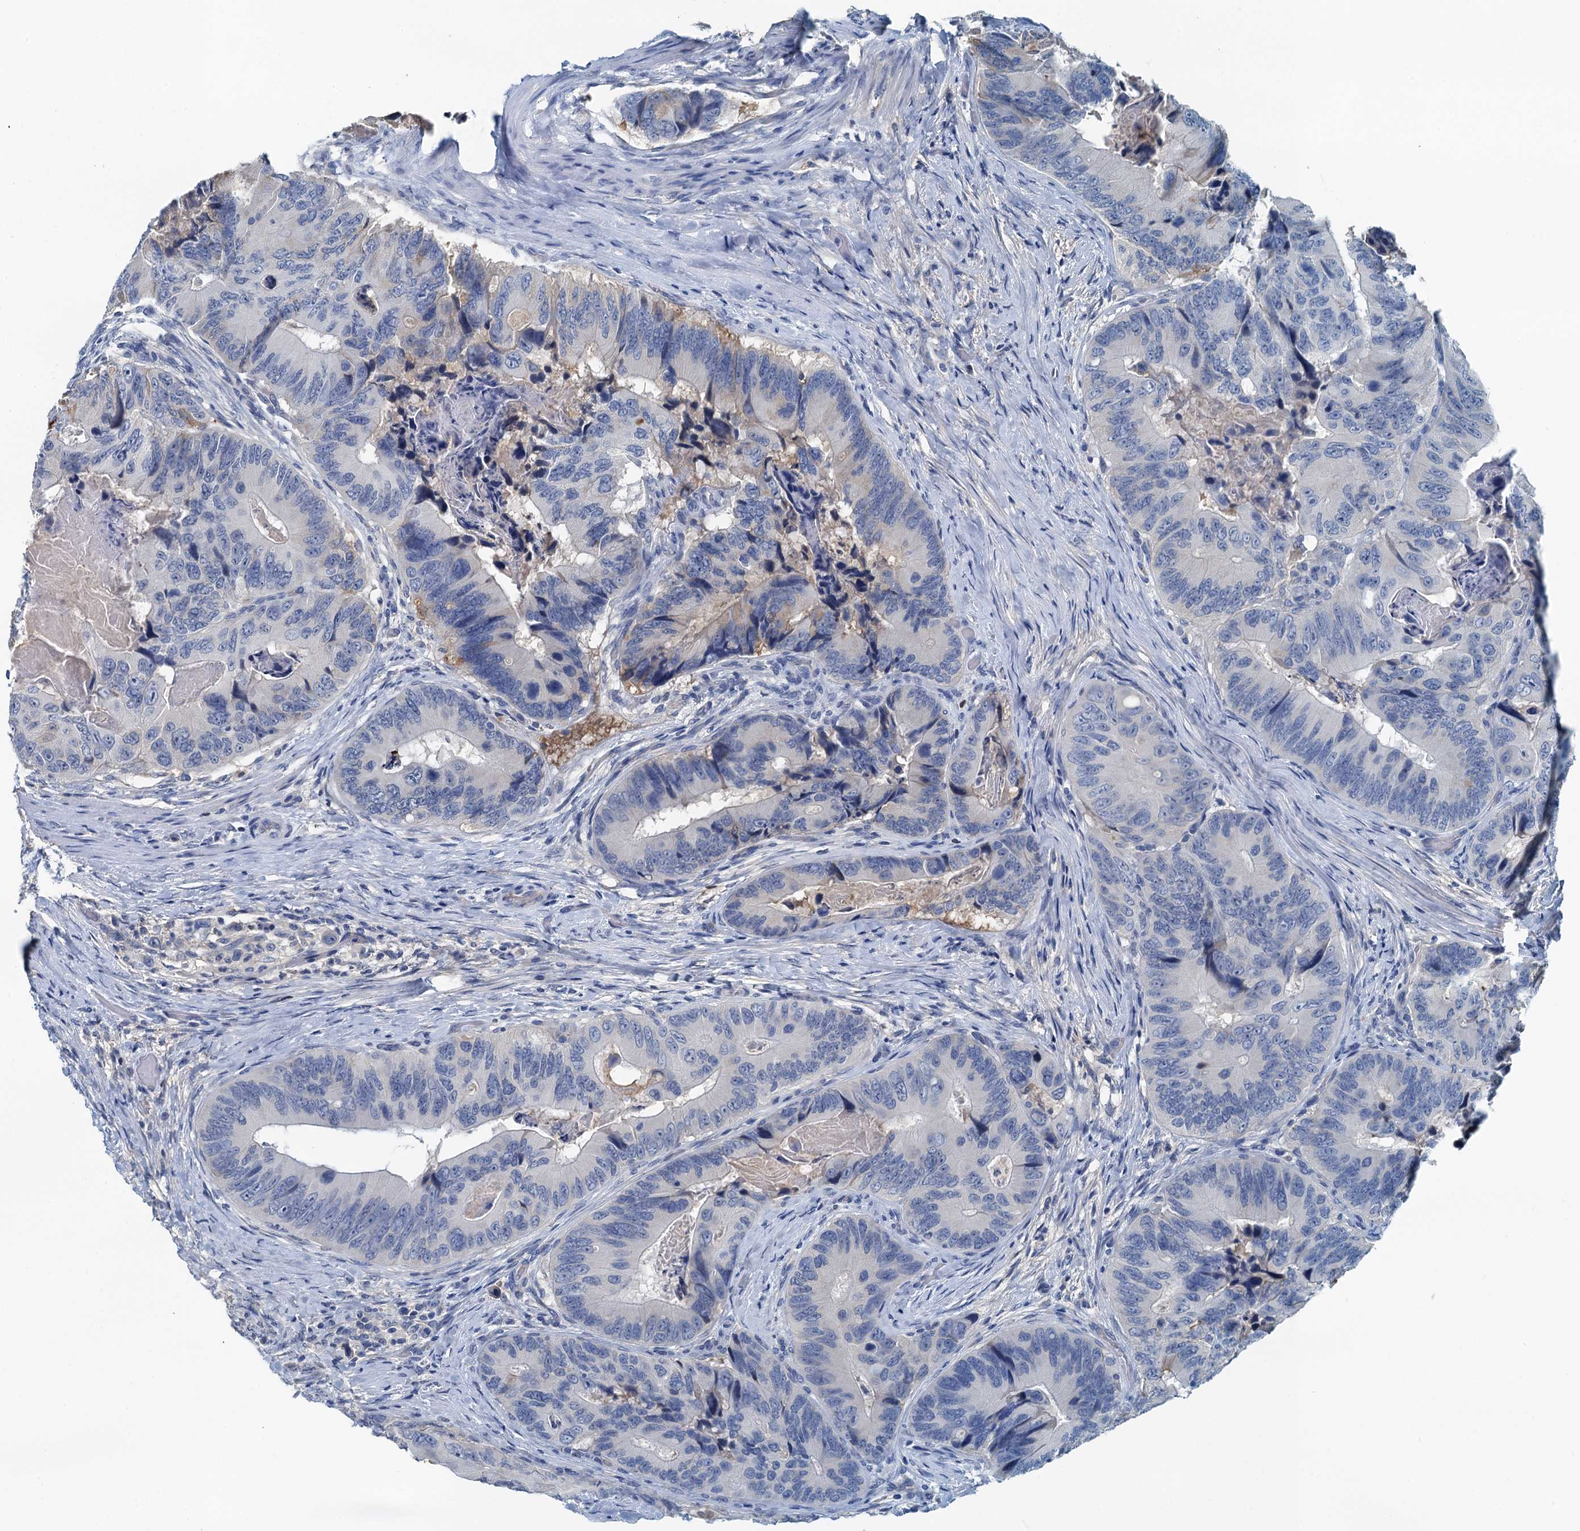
{"staining": {"intensity": "negative", "quantity": "none", "location": "none"}, "tissue": "colorectal cancer", "cell_type": "Tumor cells", "image_type": "cancer", "snomed": [{"axis": "morphology", "description": "Adenocarcinoma, NOS"}, {"axis": "topography", "description": "Colon"}], "caption": "Immunohistochemistry (IHC) photomicrograph of neoplastic tissue: adenocarcinoma (colorectal) stained with DAB (3,3'-diaminobenzidine) exhibits no significant protein positivity in tumor cells. (Brightfield microscopy of DAB (3,3'-diaminobenzidine) immunohistochemistry at high magnification).", "gene": "LSM14B", "patient": {"sex": "male", "age": 84}}